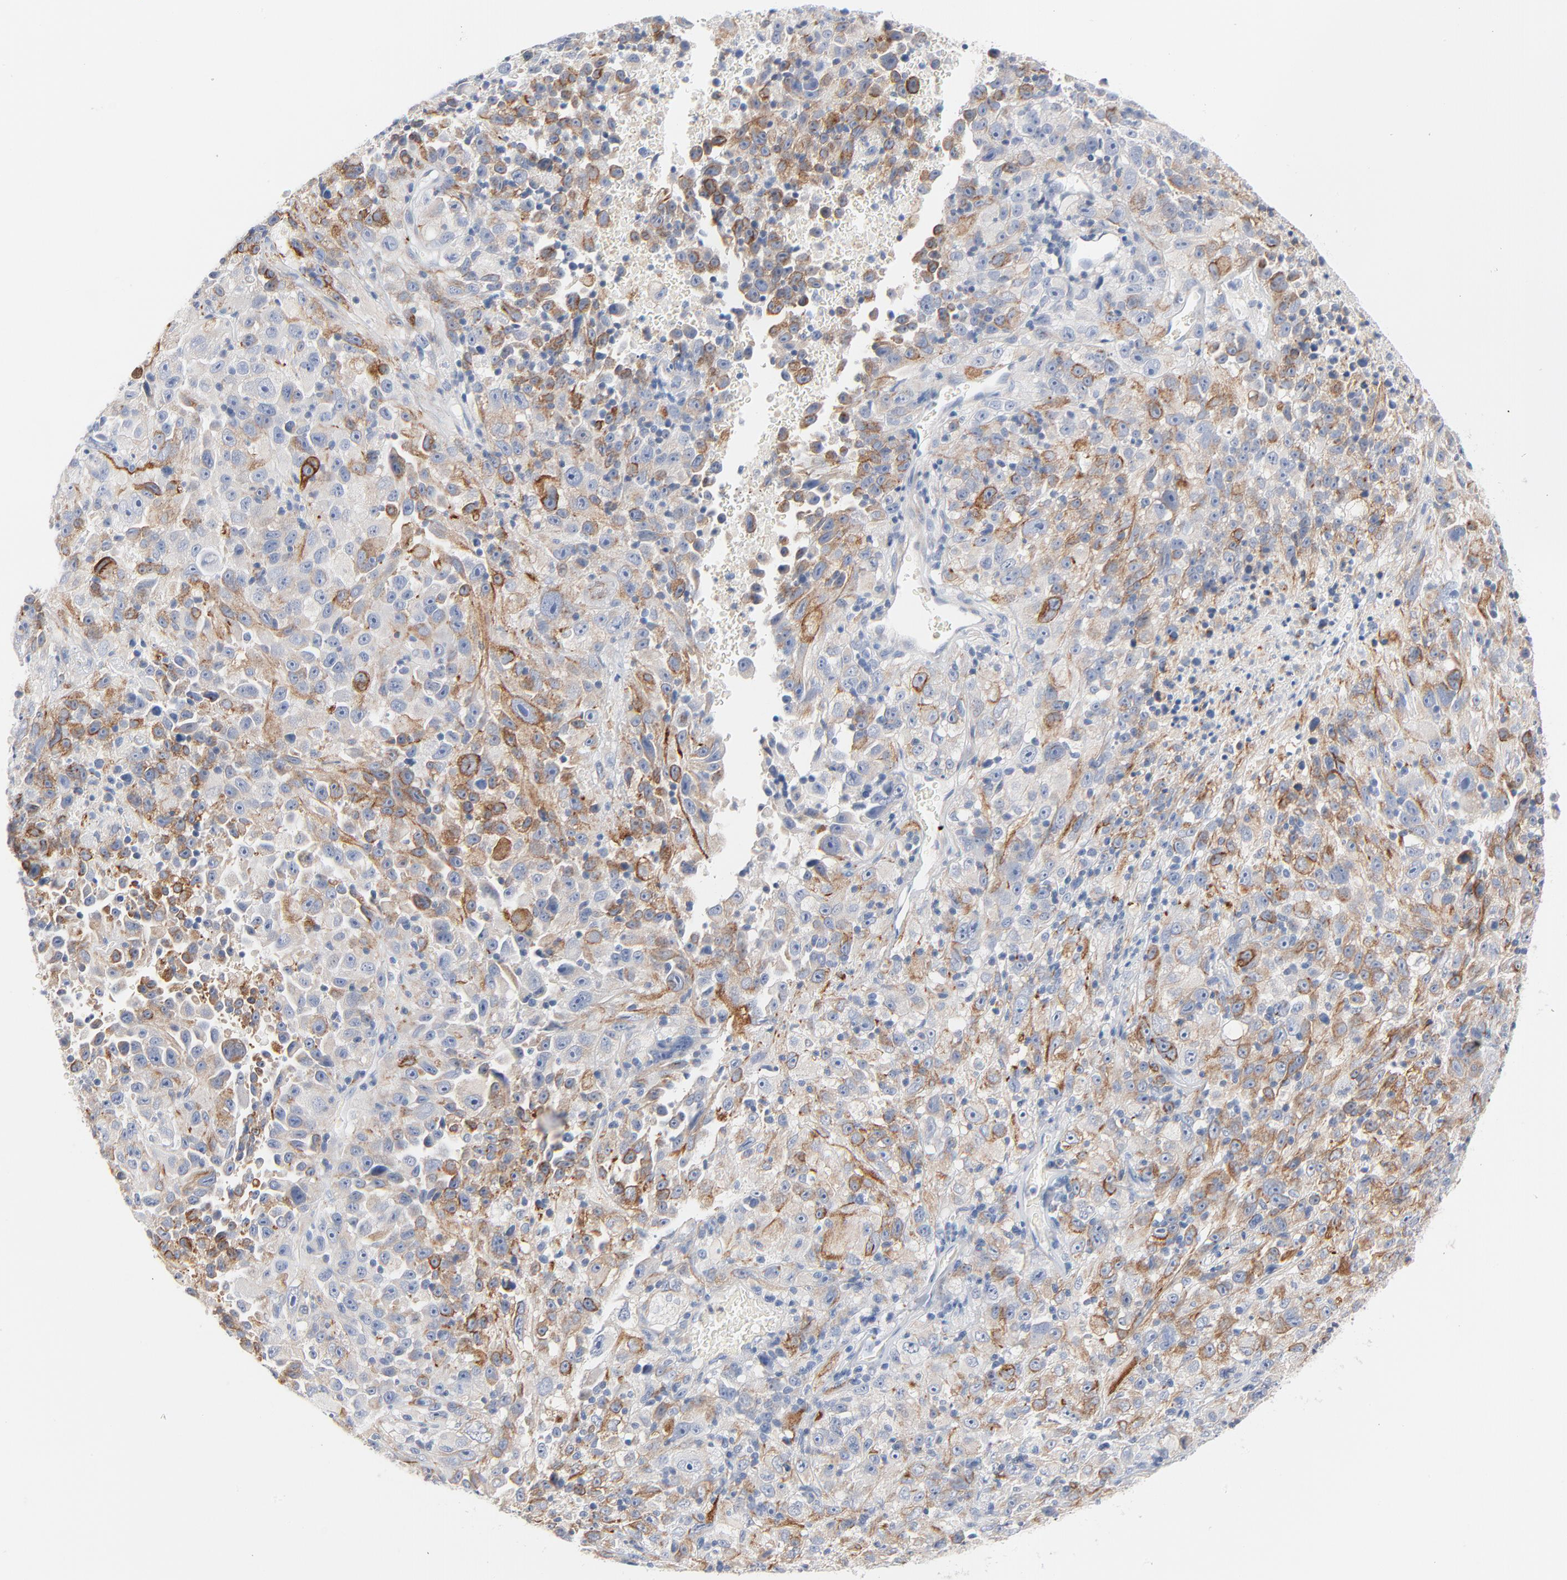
{"staining": {"intensity": "weak", "quantity": "25%-75%", "location": "cytoplasmic/membranous"}, "tissue": "melanoma", "cell_type": "Tumor cells", "image_type": "cancer", "snomed": [{"axis": "morphology", "description": "Malignant melanoma, Metastatic site"}, {"axis": "topography", "description": "Cerebral cortex"}], "caption": "High-magnification brightfield microscopy of melanoma stained with DAB (brown) and counterstained with hematoxylin (blue). tumor cells exhibit weak cytoplasmic/membranous staining is present in approximately25%-75% of cells. The staining is performed using DAB (3,3'-diaminobenzidine) brown chromogen to label protein expression. The nuclei are counter-stained blue using hematoxylin.", "gene": "IFT43", "patient": {"sex": "female", "age": 52}}